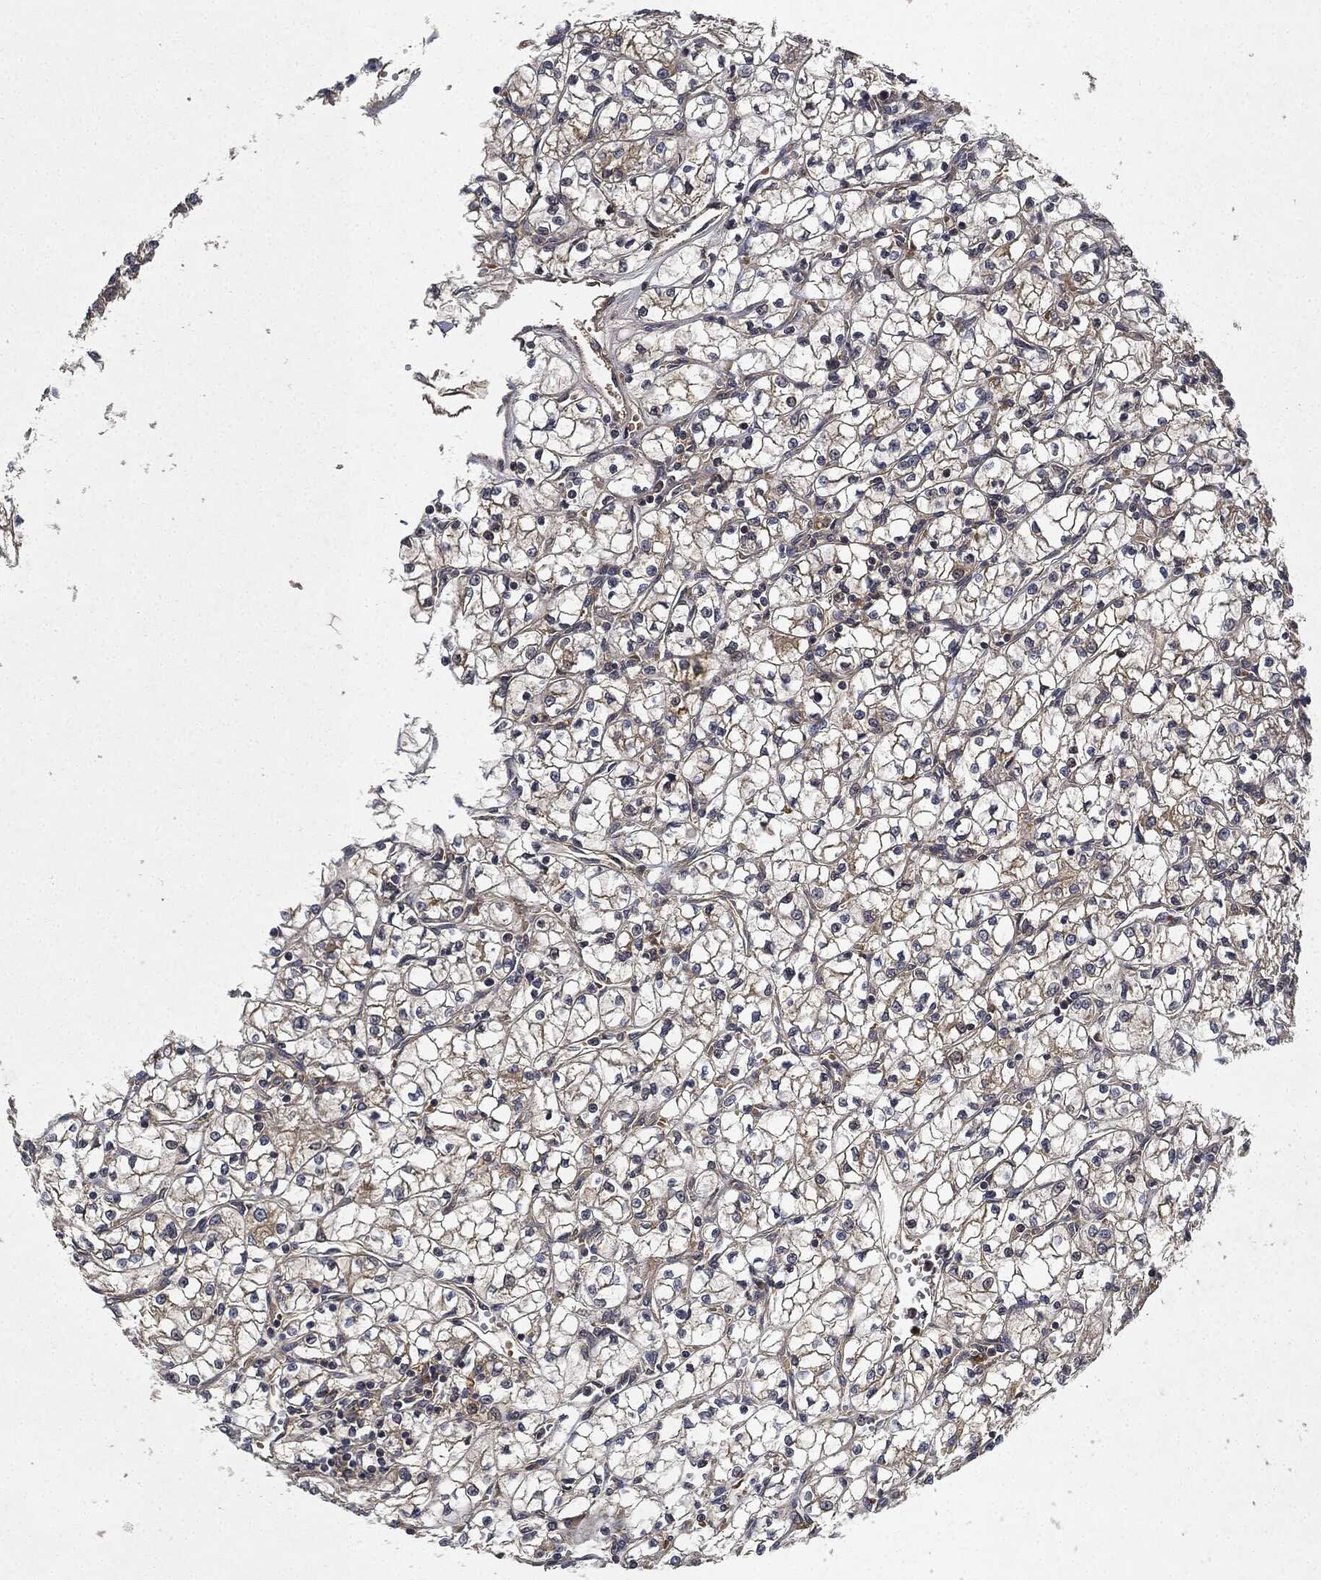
{"staining": {"intensity": "weak", "quantity": "25%-75%", "location": "cytoplasmic/membranous"}, "tissue": "renal cancer", "cell_type": "Tumor cells", "image_type": "cancer", "snomed": [{"axis": "morphology", "description": "Adenocarcinoma, NOS"}, {"axis": "topography", "description": "Kidney"}], "caption": "Human renal cancer stained for a protein (brown) exhibits weak cytoplasmic/membranous positive expression in about 25%-75% of tumor cells.", "gene": "MLST8", "patient": {"sex": "female", "age": 64}}